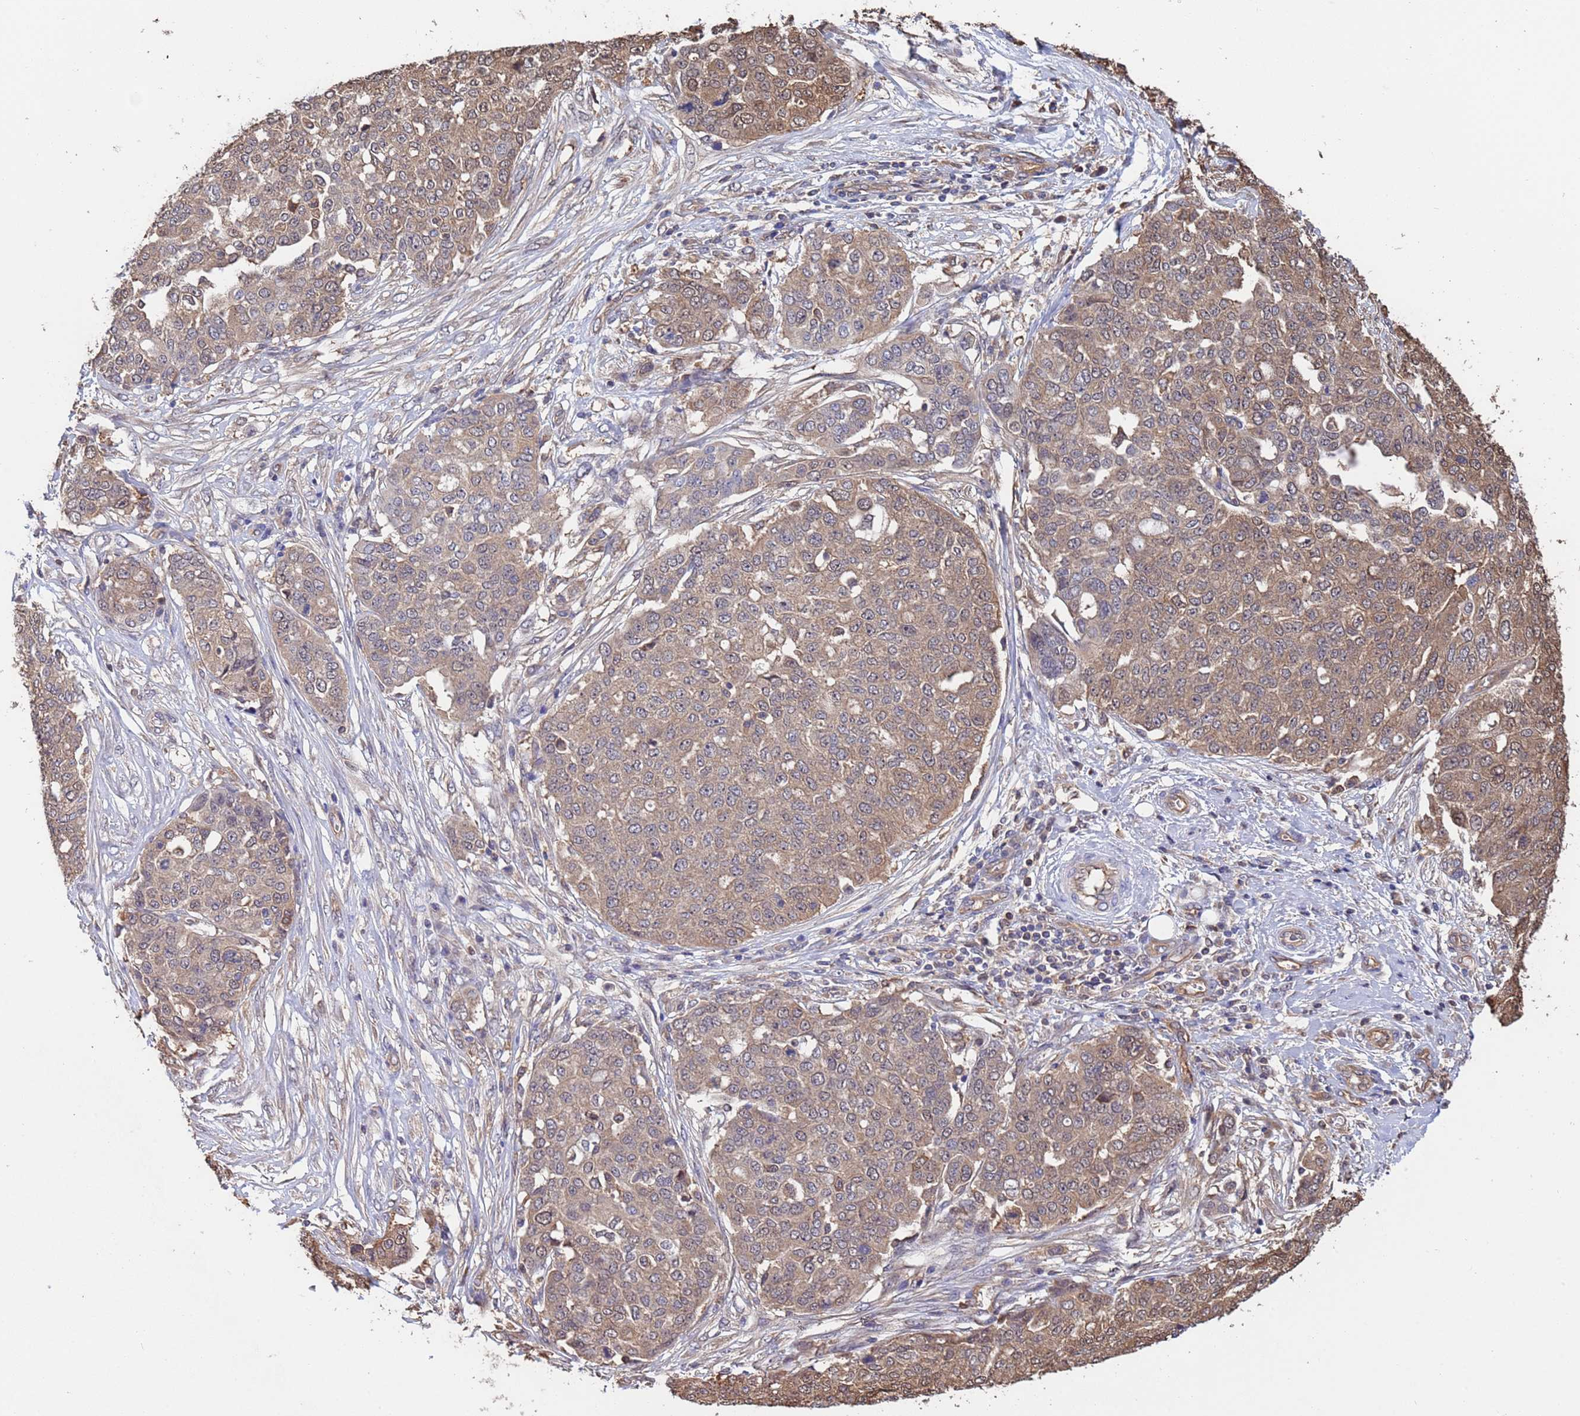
{"staining": {"intensity": "moderate", "quantity": "25%-75%", "location": "cytoplasmic/membranous"}, "tissue": "ovarian cancer", "cell_type": "Tumor cells", "image_type": "cancer", "snomed": [{"axis": "morphology", "description": "Cystadenocarcinoma, serous, NOS"}, {"axis": "topography", "description": "Soft tissue"}, {"axis": "topography", "description": "Ovary"}], "caption": "The image displays a brown stain indicating the presence of a protein in the cytoplasmic/membranous of tumor cells in ovarian serous cystadenocarcinoma.", "gene": "FAM25A", "patient": {"sex": "female", "age": 57}}